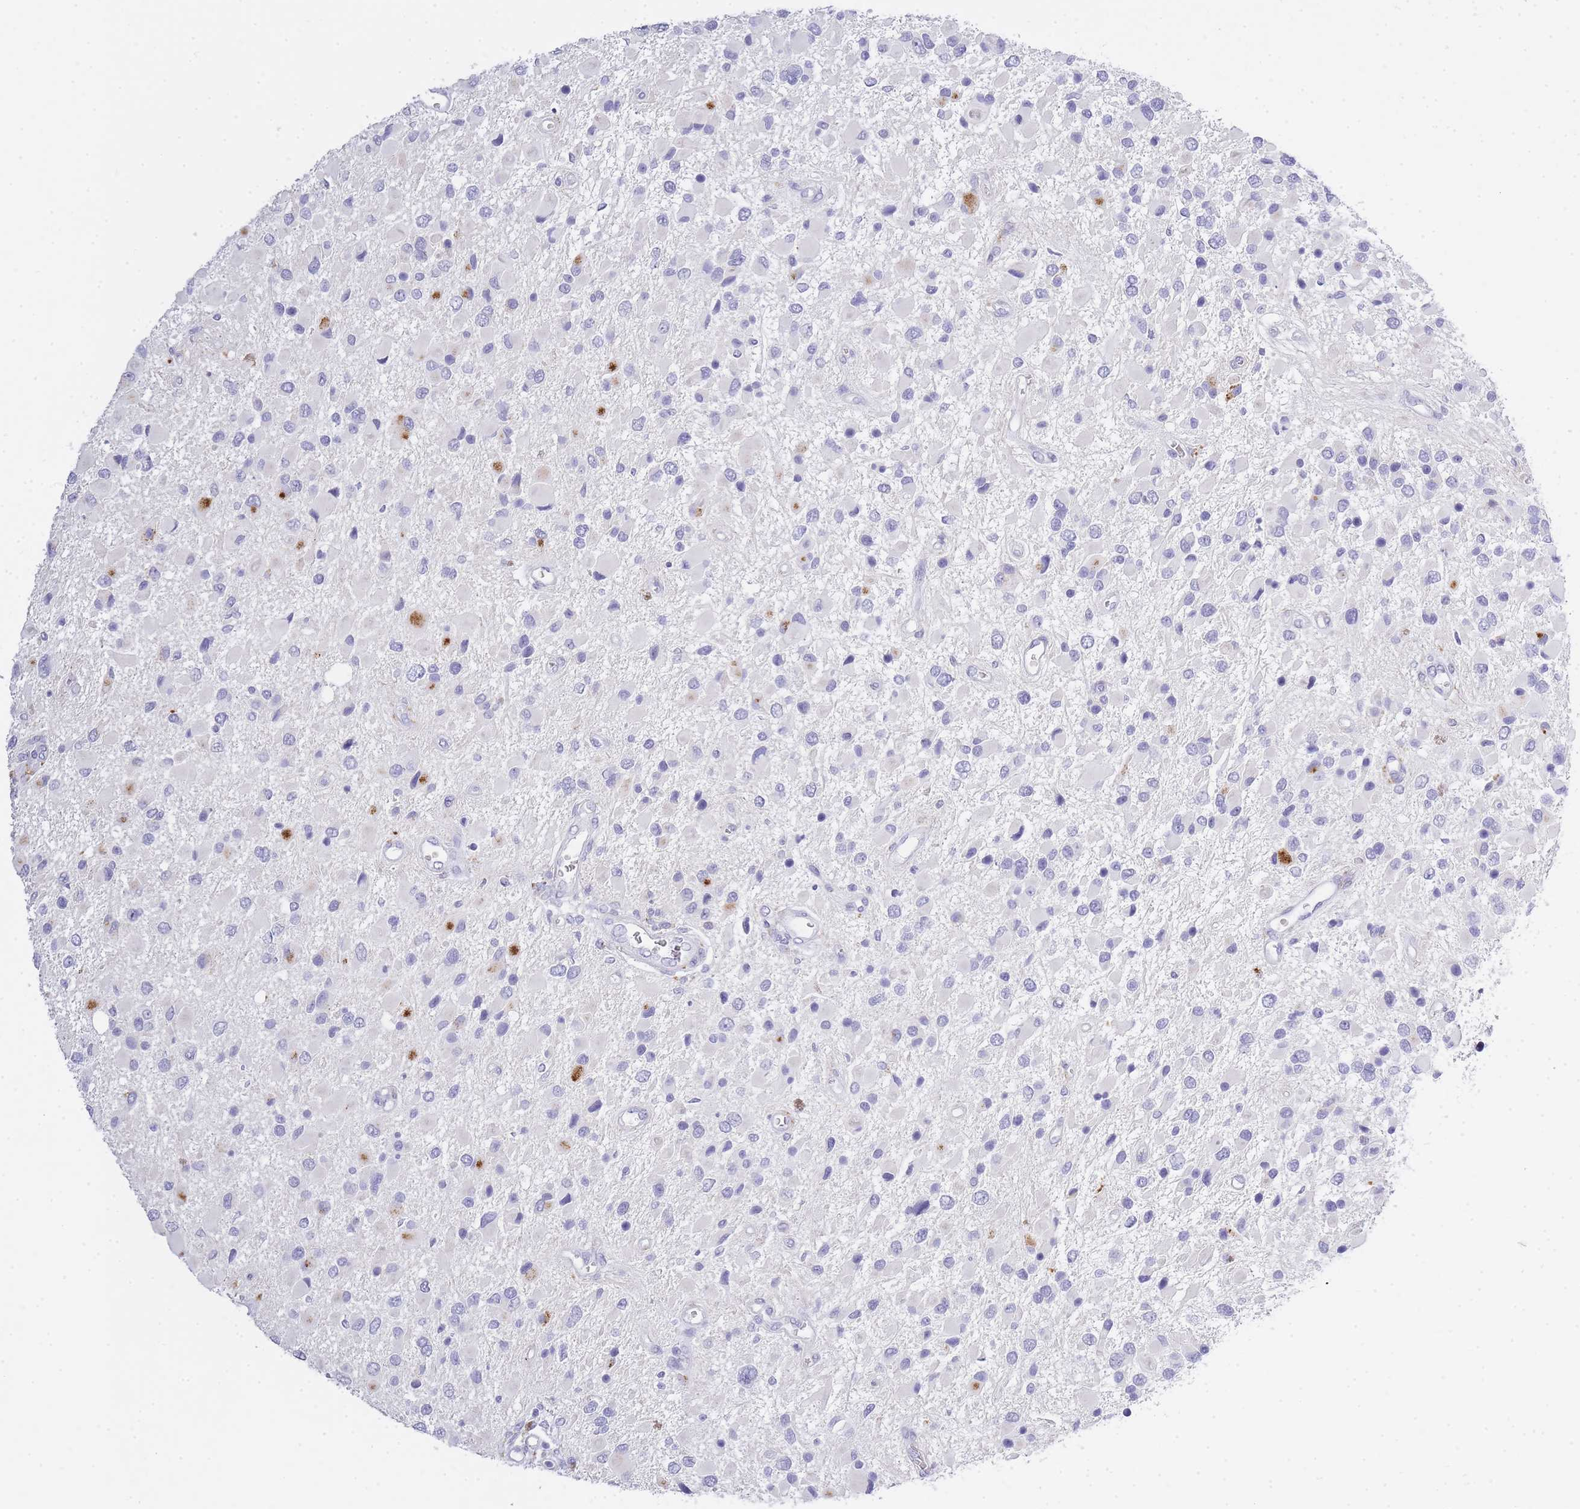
{"staining": {"intensity": "negative", "quantity": "none", "location": "none"}, "tissue": "glioma", "cell_type": "Tumor cells", "image_type": "cancer", "snomed": [{"axis": "morphology", "description": "Glioma, malignant, High grade"}, {"axis": "topography", "description": "Brain"}], "caption": "High magnification brightfield microscopy of malignant high-grade glioma stained with DAB (3,3'-diaminobenzidine) (brown) and counterstained with hematoxylin (blue): tumor cells show no significant positivity.", "gene": "RHO", "patient": {"sex": "male", "age": 53}}